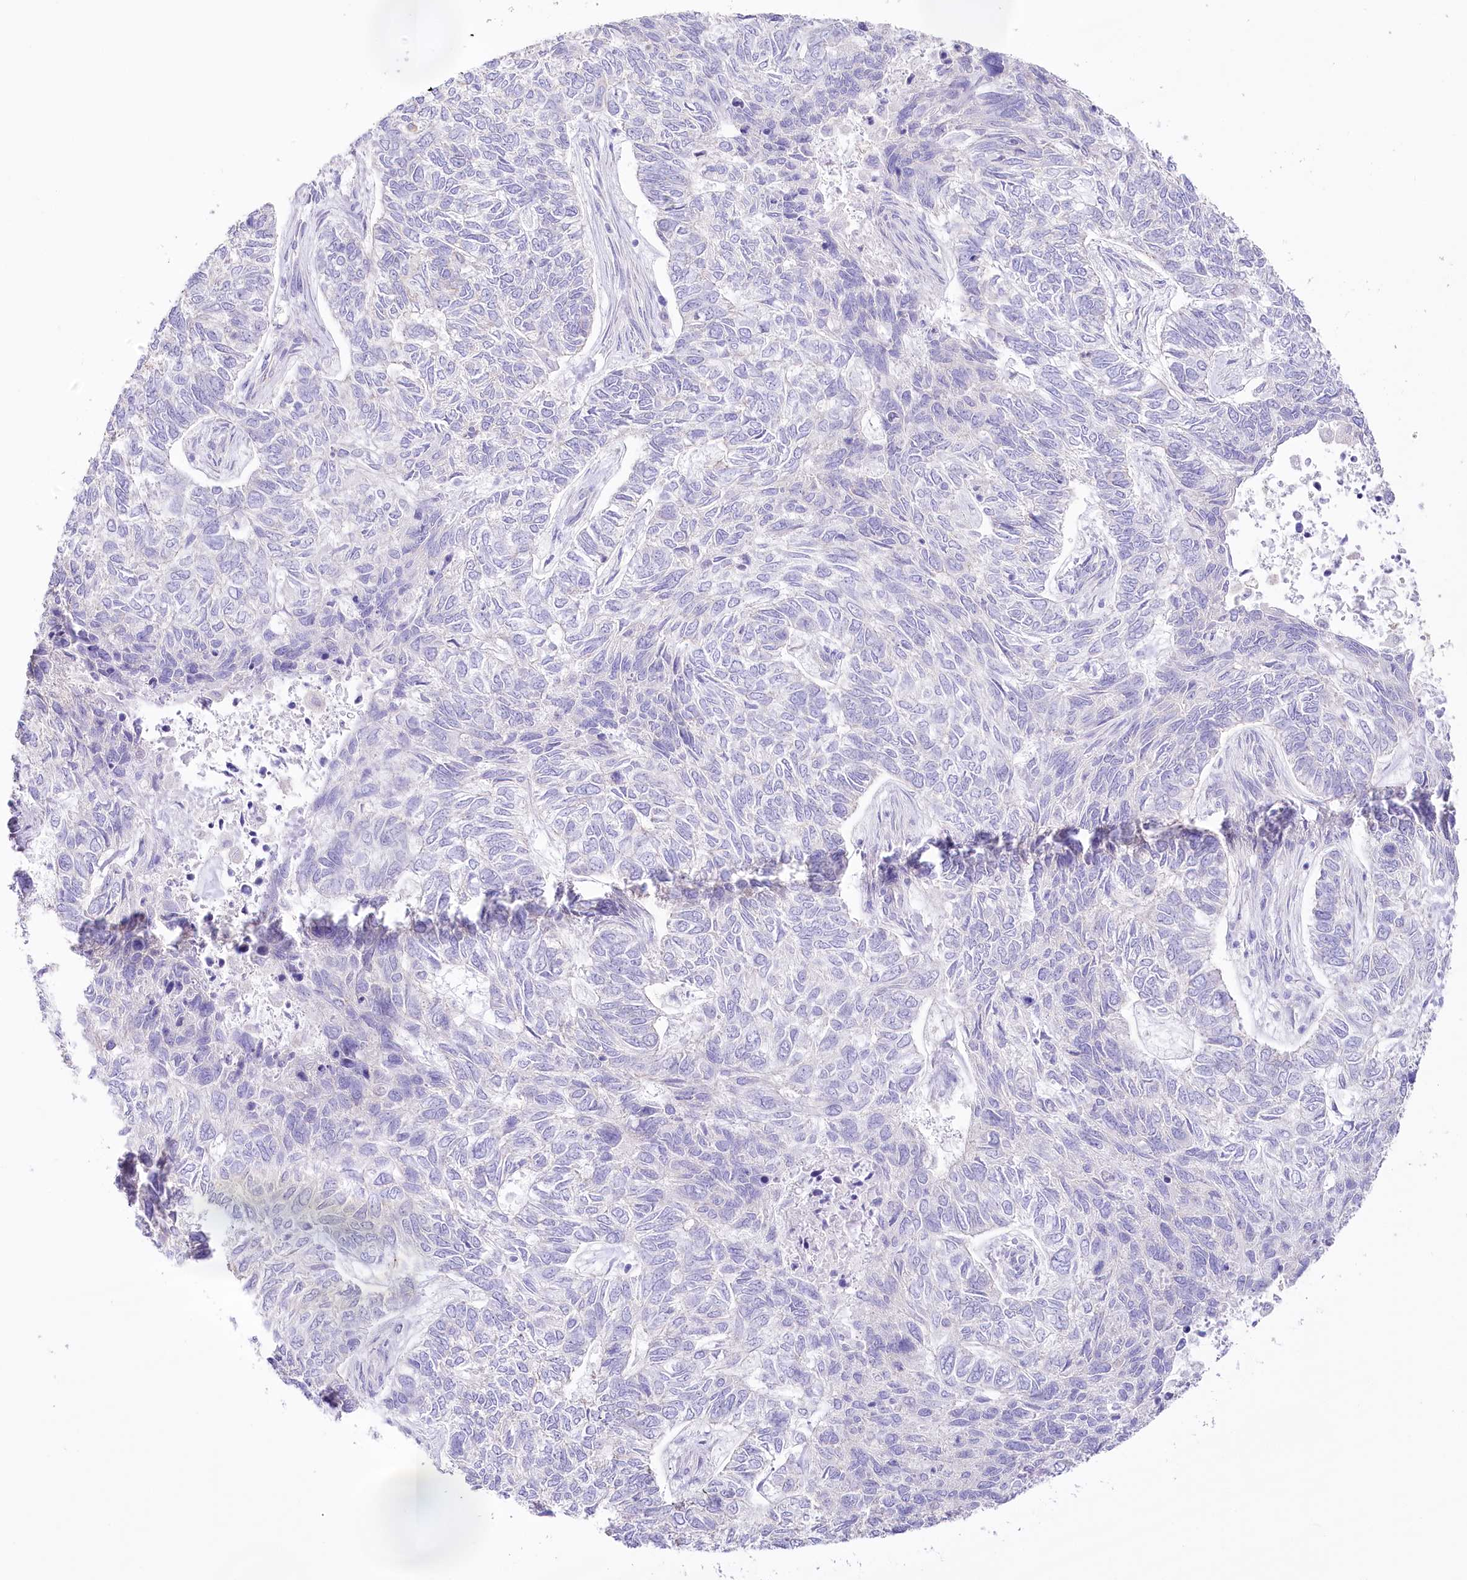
{"staining": {"intensity": "negative", "quantity": "none", "location": "none"}, "tissue": "skin cancer", "cell_type": "Tumor cells", "image_type": "cancer", "snomed": [{"axis": "morphology", "description": "Basal cell carcinoma"}, {"axis": "topography", "description": "Skin"}], "caption": "This photomicrograph is of skin cancer (basal cell carcinoma) stained with immunohistochemistry to label a protein in brown with the nuclei are counter-stained blue. There is no expression in tumor cells. (DAB IHC with hematoxylin counter stain).", "gene": "SLC39A10", "patient": {"sex": "female", "age": 65}}